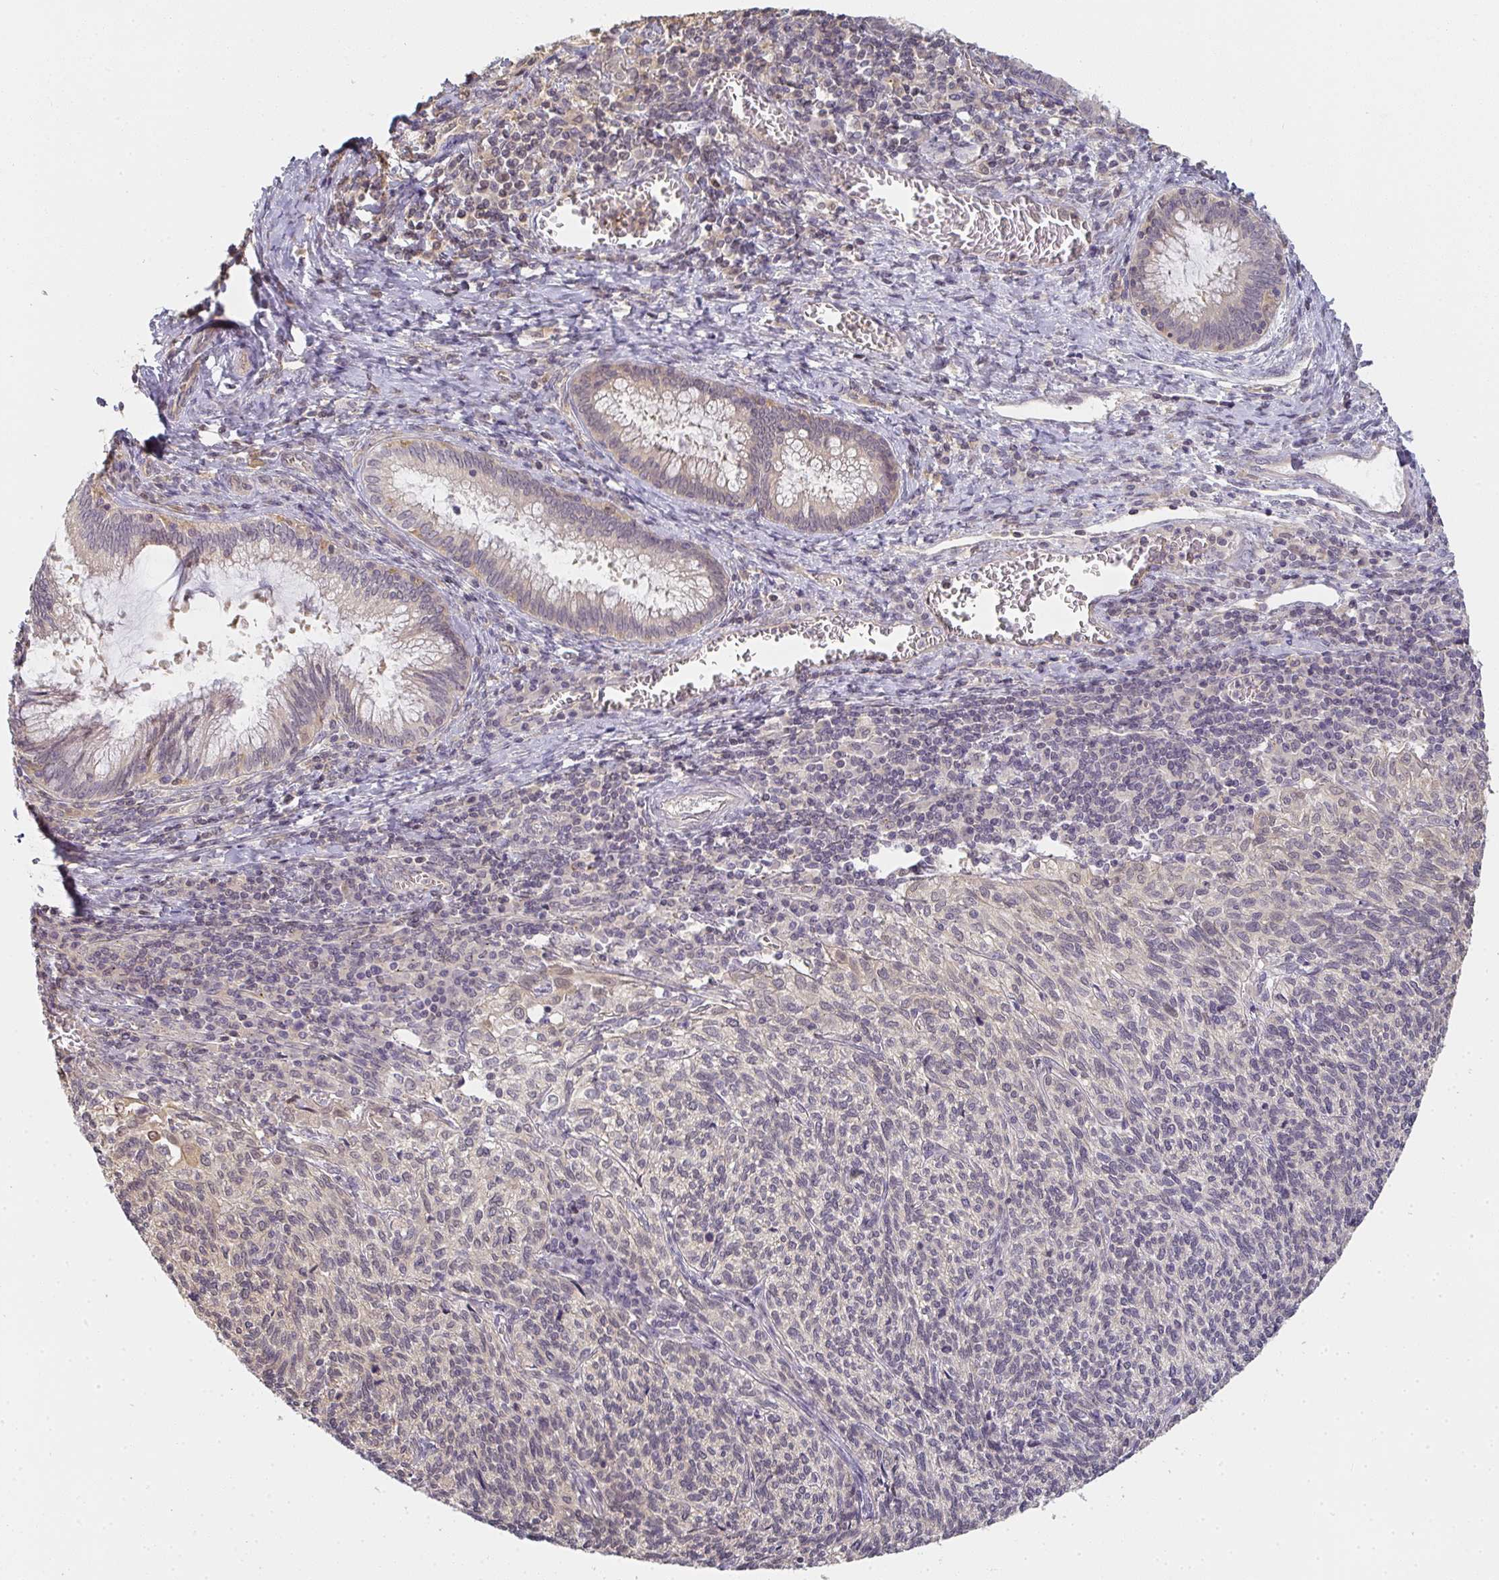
{"staining": {"intensity": "weak", "quantity": "<25%", "location": "cytoplasmic/membranous"}, "tissue": "cervical cancer", "cell_type": "Tumor cells", "image_type": "cancer", "snomed": [{"axis": "morphology", "description": "Squamous cell carcinoma, NOS"}, {"axis": "topography", "description": "Cervix"}], "caption": "DAB (3,3'-diaminobenzidine) immunohistochemical staining of human squamous cell carcinoma (cervical) demonstrates no significant staining in tumor cells.", "gene": "GSDMB", "patient": {"sex": "female", "age": 45}}